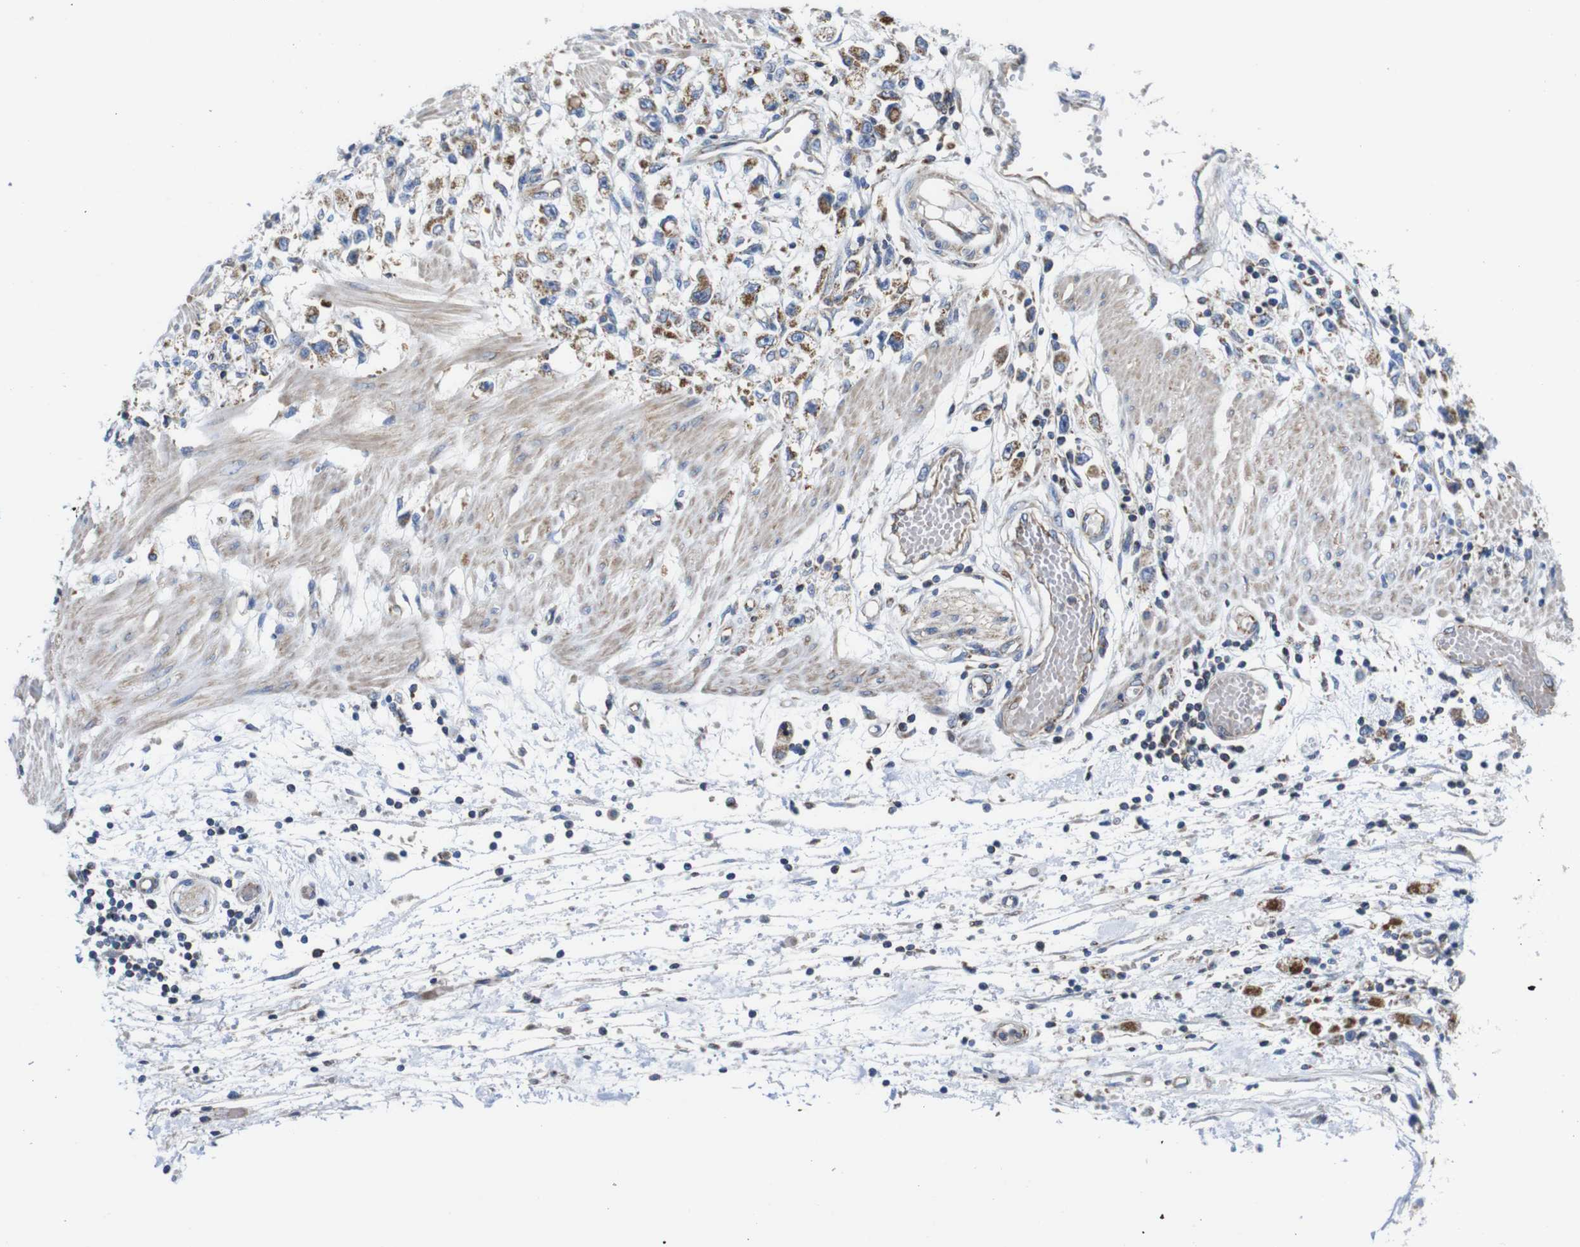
{"staining": {"intensity": "moderate", "quantity": ">75%", "location": "cytoplasmic/membranous"}, "tissue": "stomach cancer", "cell_type": "Tumor cells", "image_type": "cancer", "snomed": [{"axis": "morphology", "description": "Adenocarcinoma, NOS"}, {"axis": "topography", "description": "Stomach"}], "caption": "DAB (3,3'-diaminobenzidine) immunohistochemical staining of stomach adenocarcinoma shows moderate cytoplasmic/membranous protein expression in approximately >75% of tumor cells.", "gene": "PDCD1LG2", "patient": {"sex": "female", "age": 59}}